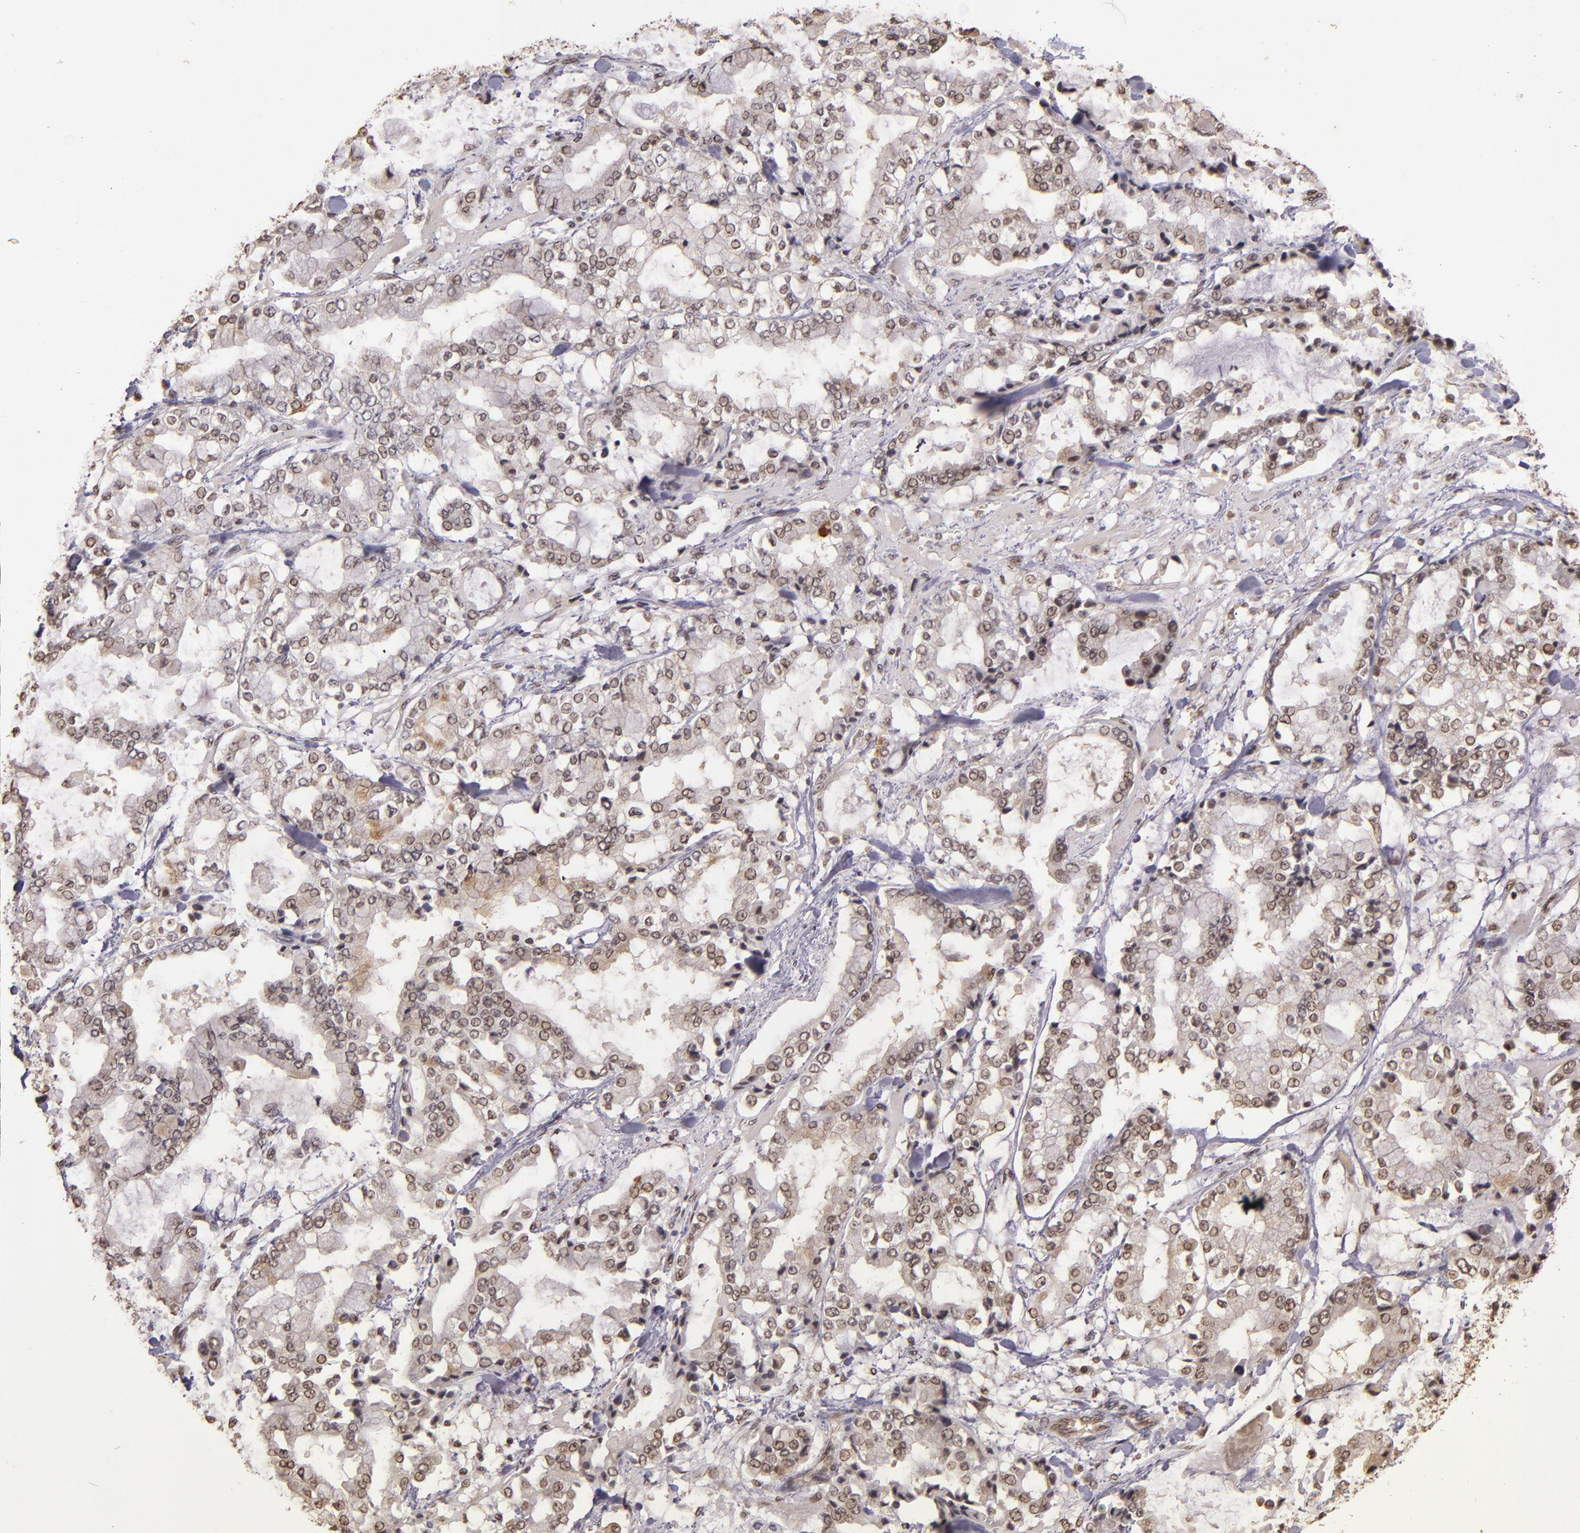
{"staining": {"intensity": "weak", "quantity": ">75%", "location": "cytoplasmic/membranous,nuclear"}, "tissue": "stomach cancer", "cell_type": "Tumor cells", "image_type": "cancer", "snomed": [{"axis": "morphology", "description": "Normal tissue, NOS"}, {"axis": "morphology", "description": "Adenocarcinoma, NOS"}, {"axis": "topography", "description": "Stomach, upper"}, {"axis": "topography", "description": "Stomach"}], "caption": "Immunohistochemistry (IHC) of adenocarcinoma (stomach) exhibits low levels of weak cytoplasmic/membranous and nuclear expression in approximately >75% of tumor cells. The protein of interest is shown in brown color, while the nuclei are stained blue.", "gene": "CUL1", "patient": {"sex": "male", "age": 76}}